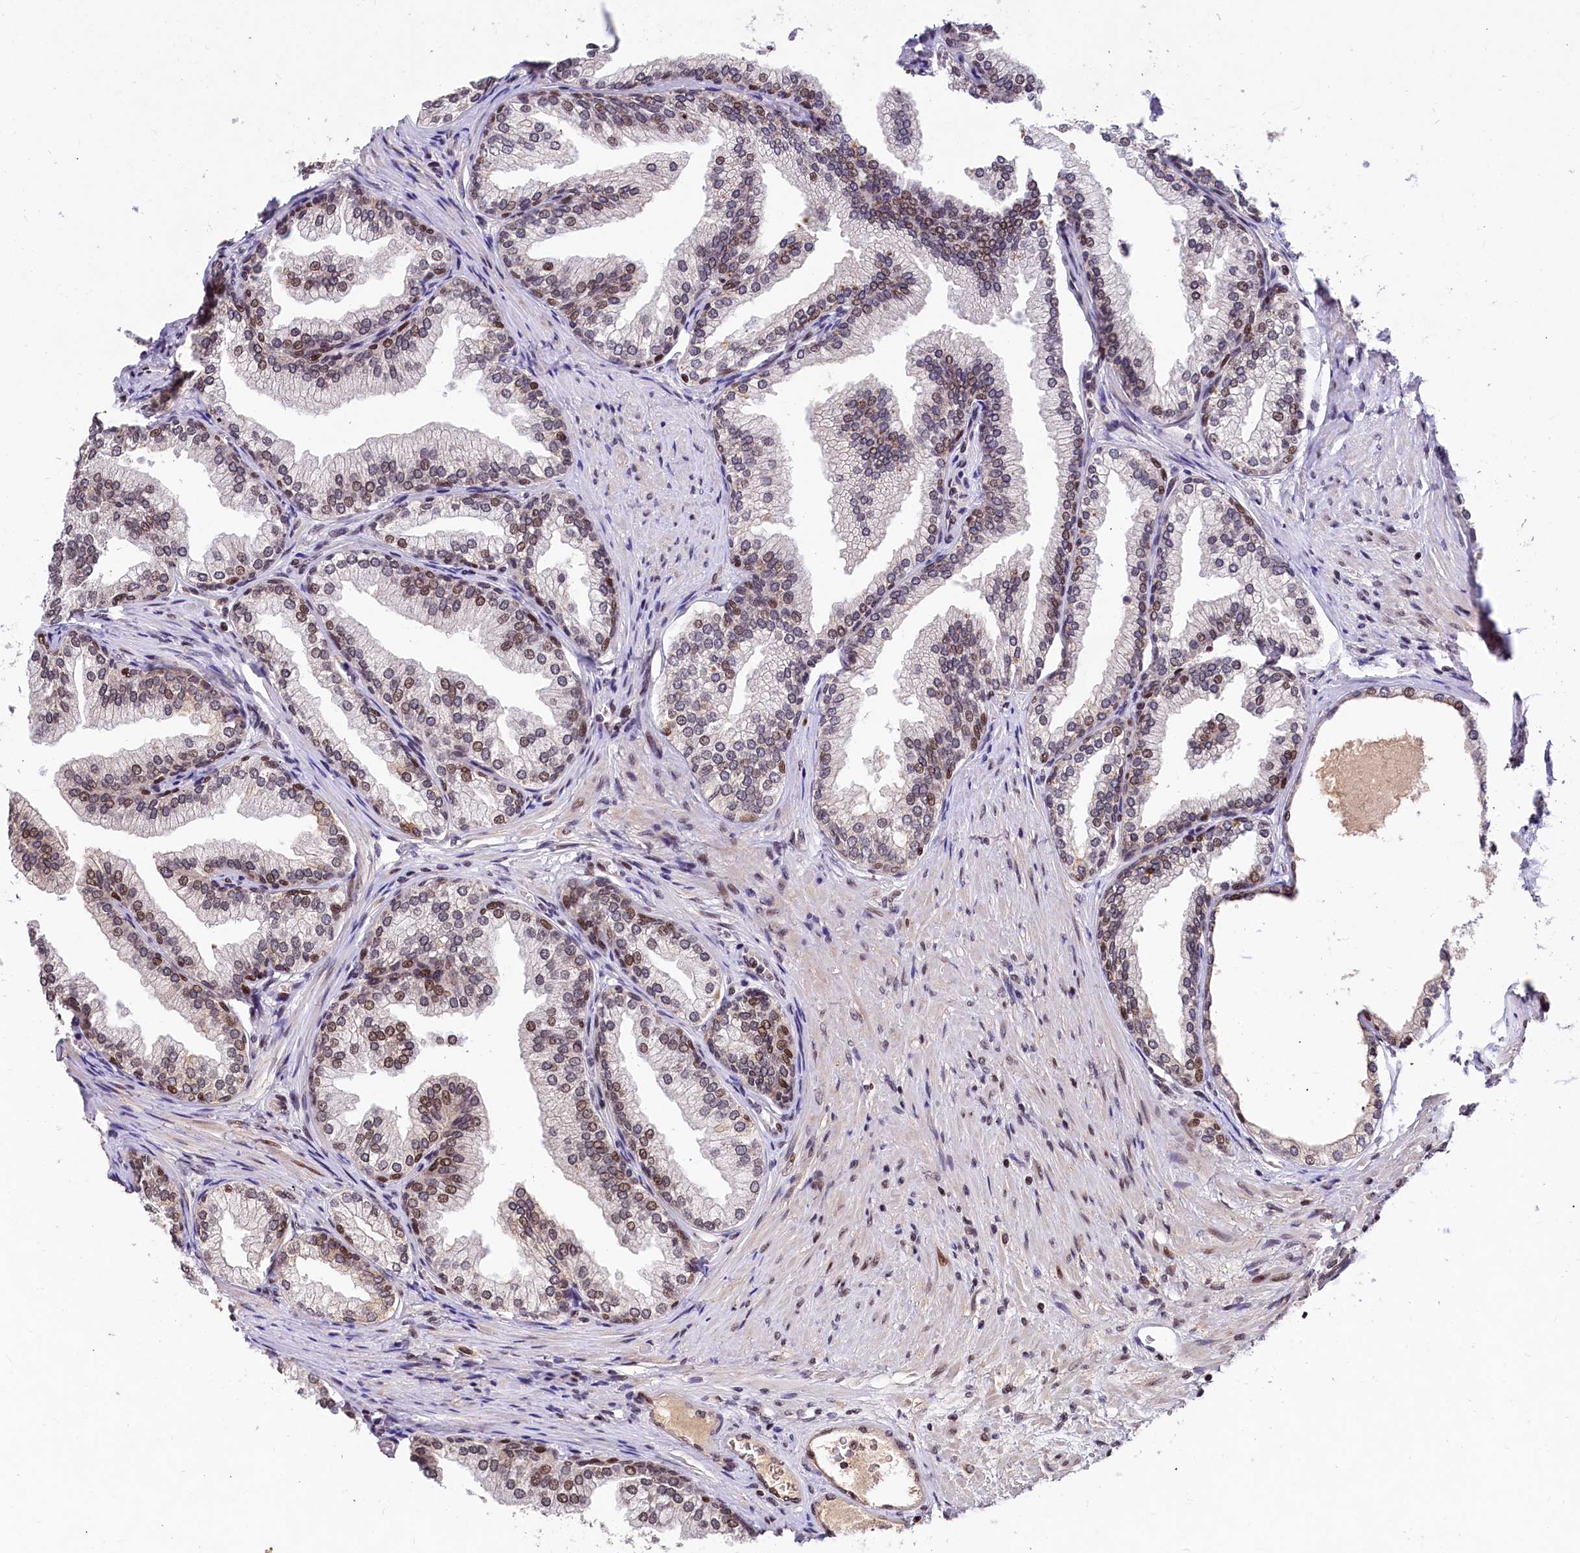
{"staining": {"intensity": "moderate", "quantity": ">75%", "location": "nuclear"}, "tissue": "prostate", "cell_type": "Glandular cells", "image_type": "normal", "snomed": [{"axis": "morphology", "description": "Normal tissue, NOS"}, {"axis": "topography", "description": "Prostate"}], "caption": "Immunohistochemistry image of benign prostate: prostate stained using immunohistochemistry shows medium levels of moderate protein expression localized specifically in the nuclear of glandular cells, appearing as a nuclear brown color.", "gene": "FAM217B", "patient": {"sex": "male", "age": 76}}